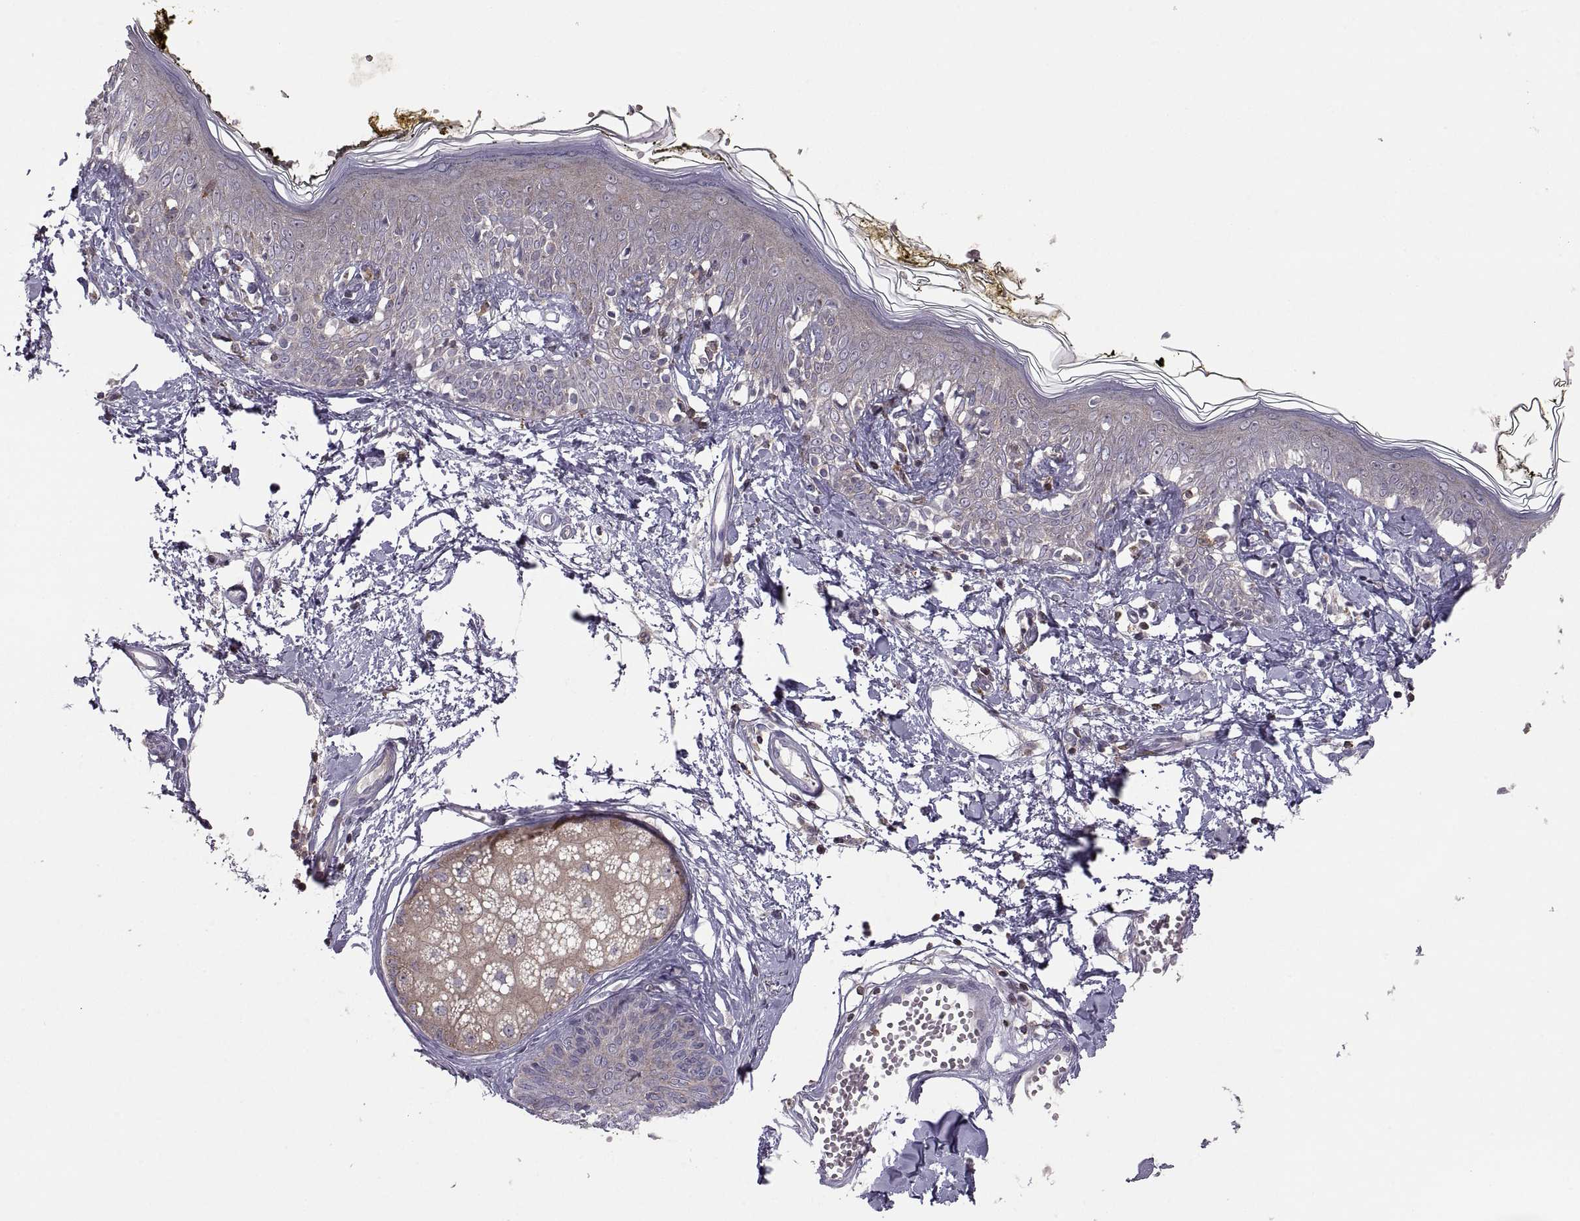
{"staining": {"intensity": "negative", "quantity": "none", "location": "none"}, "tissue": "skin", "cell_type": "Fibroblasts", "image_type": "normal", "snomed": [{"axis": "morphology", "description": "Normal tissue, NOS"}, {"axis": "topography", "description": "Skin"}], "caption": "A high-resolution photomicrograph shows immunohistochemistry staining of unremarkable skin, which displays no significant staining in fibroblasts.", "gene": "EZR", "patient": {"sex": "male", "age": 76}}